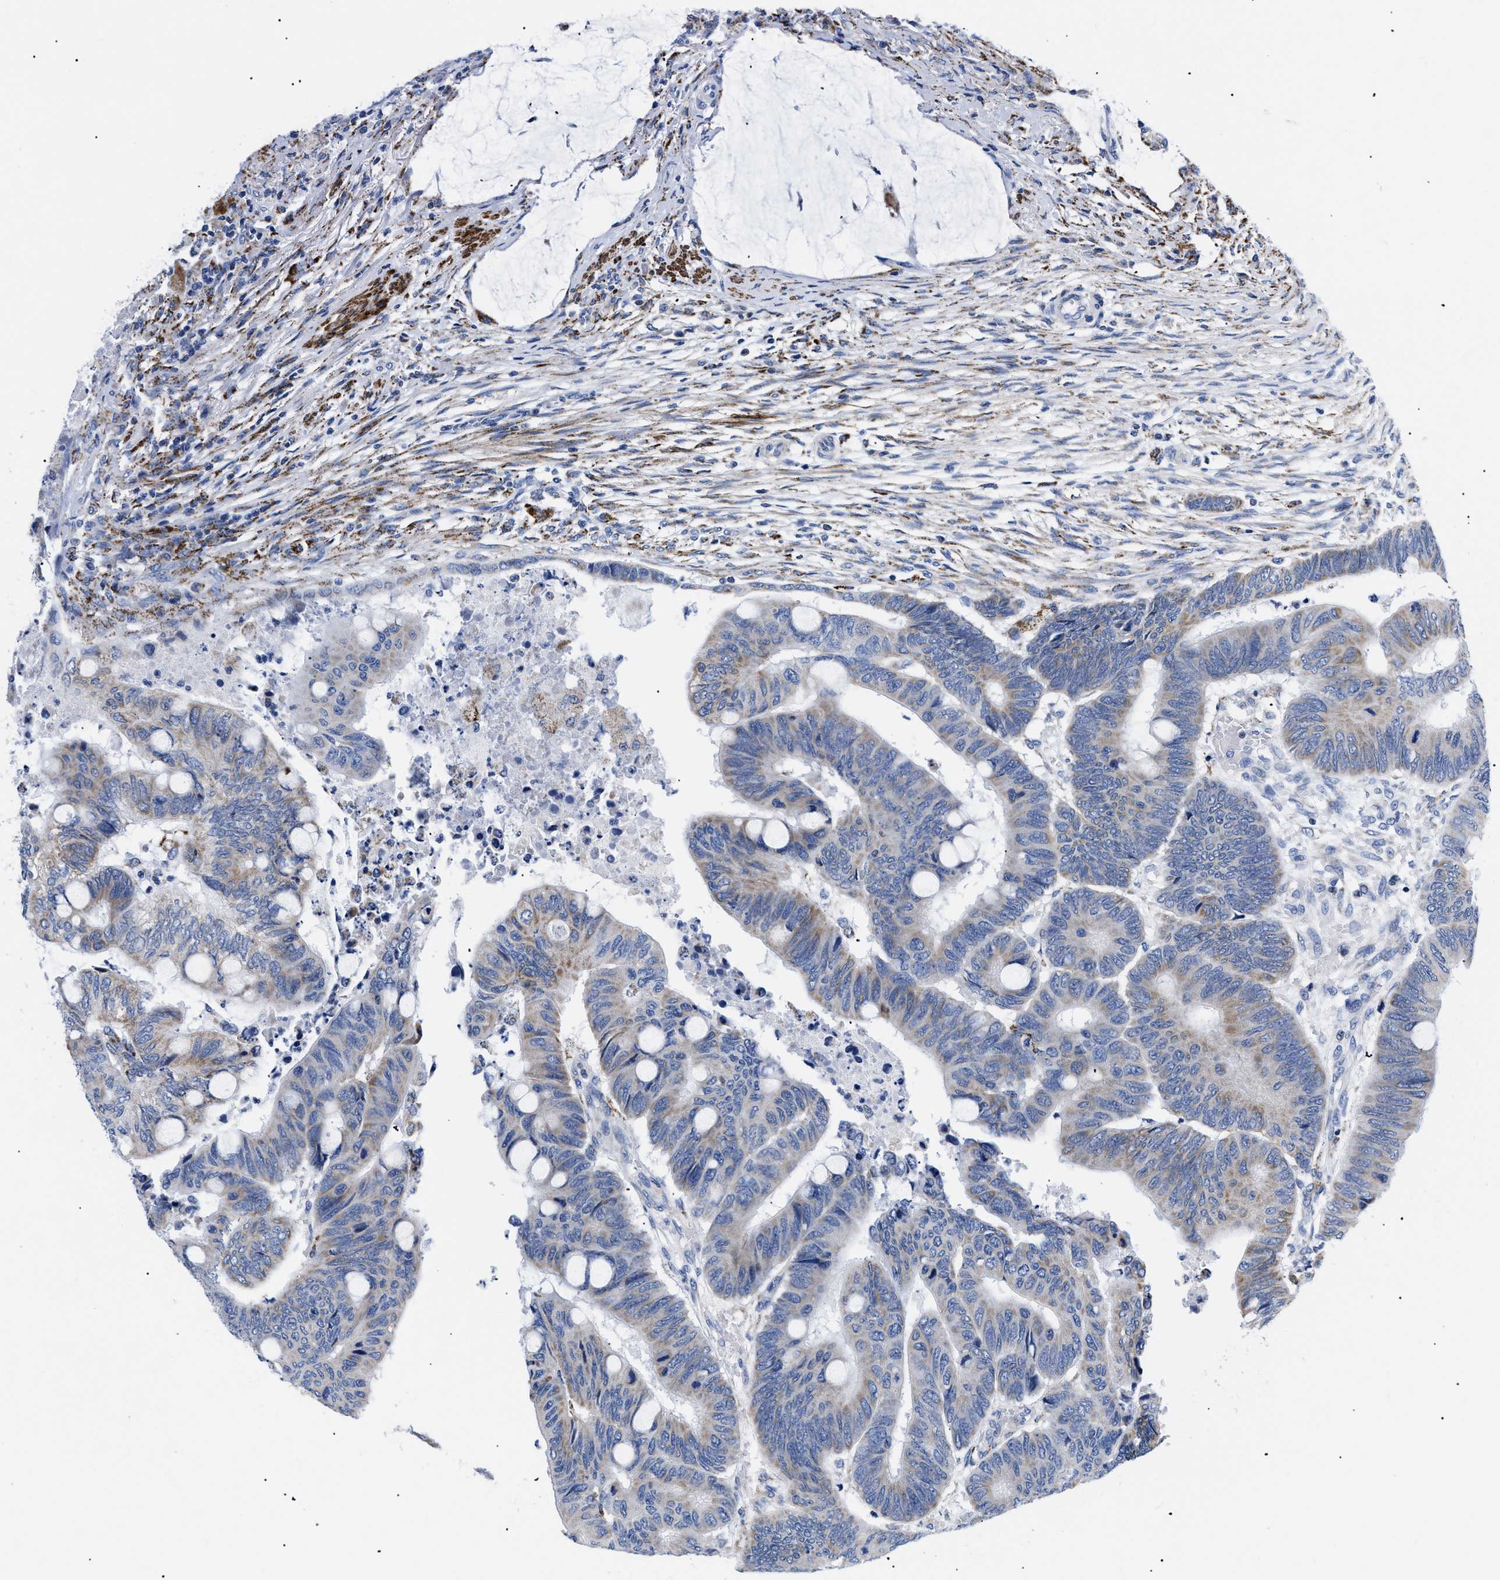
{"staining": {"intensity": "weak", "quantity": "<25%", "location": "cytoplasmic/membranous"}, "tissue": "colorectal cancer", "cell_type": "Tumor cells", "image_type": "cancer", "snomed": [{"axis": "morphology", "description": "Normal tissue, NOS"}, {"axis": "morphology", "description": "Adenocarcinoma, NOS"}, {"axis": "topography", "description": "Rectum"}, {"axis": "topography", "description": "Peripheral nerve tissue"}], "caption": "The image shows no significant positivity in tumor cells of adenocarcinoma (colorectal). The staining was performed using DAB to visualize the protein expression in brown, while the nuclei were stained in blue with hematoxylin (Magnification: 20x).", "gene": "GPR149", "patient": {"sex": "male", "age": 92}}